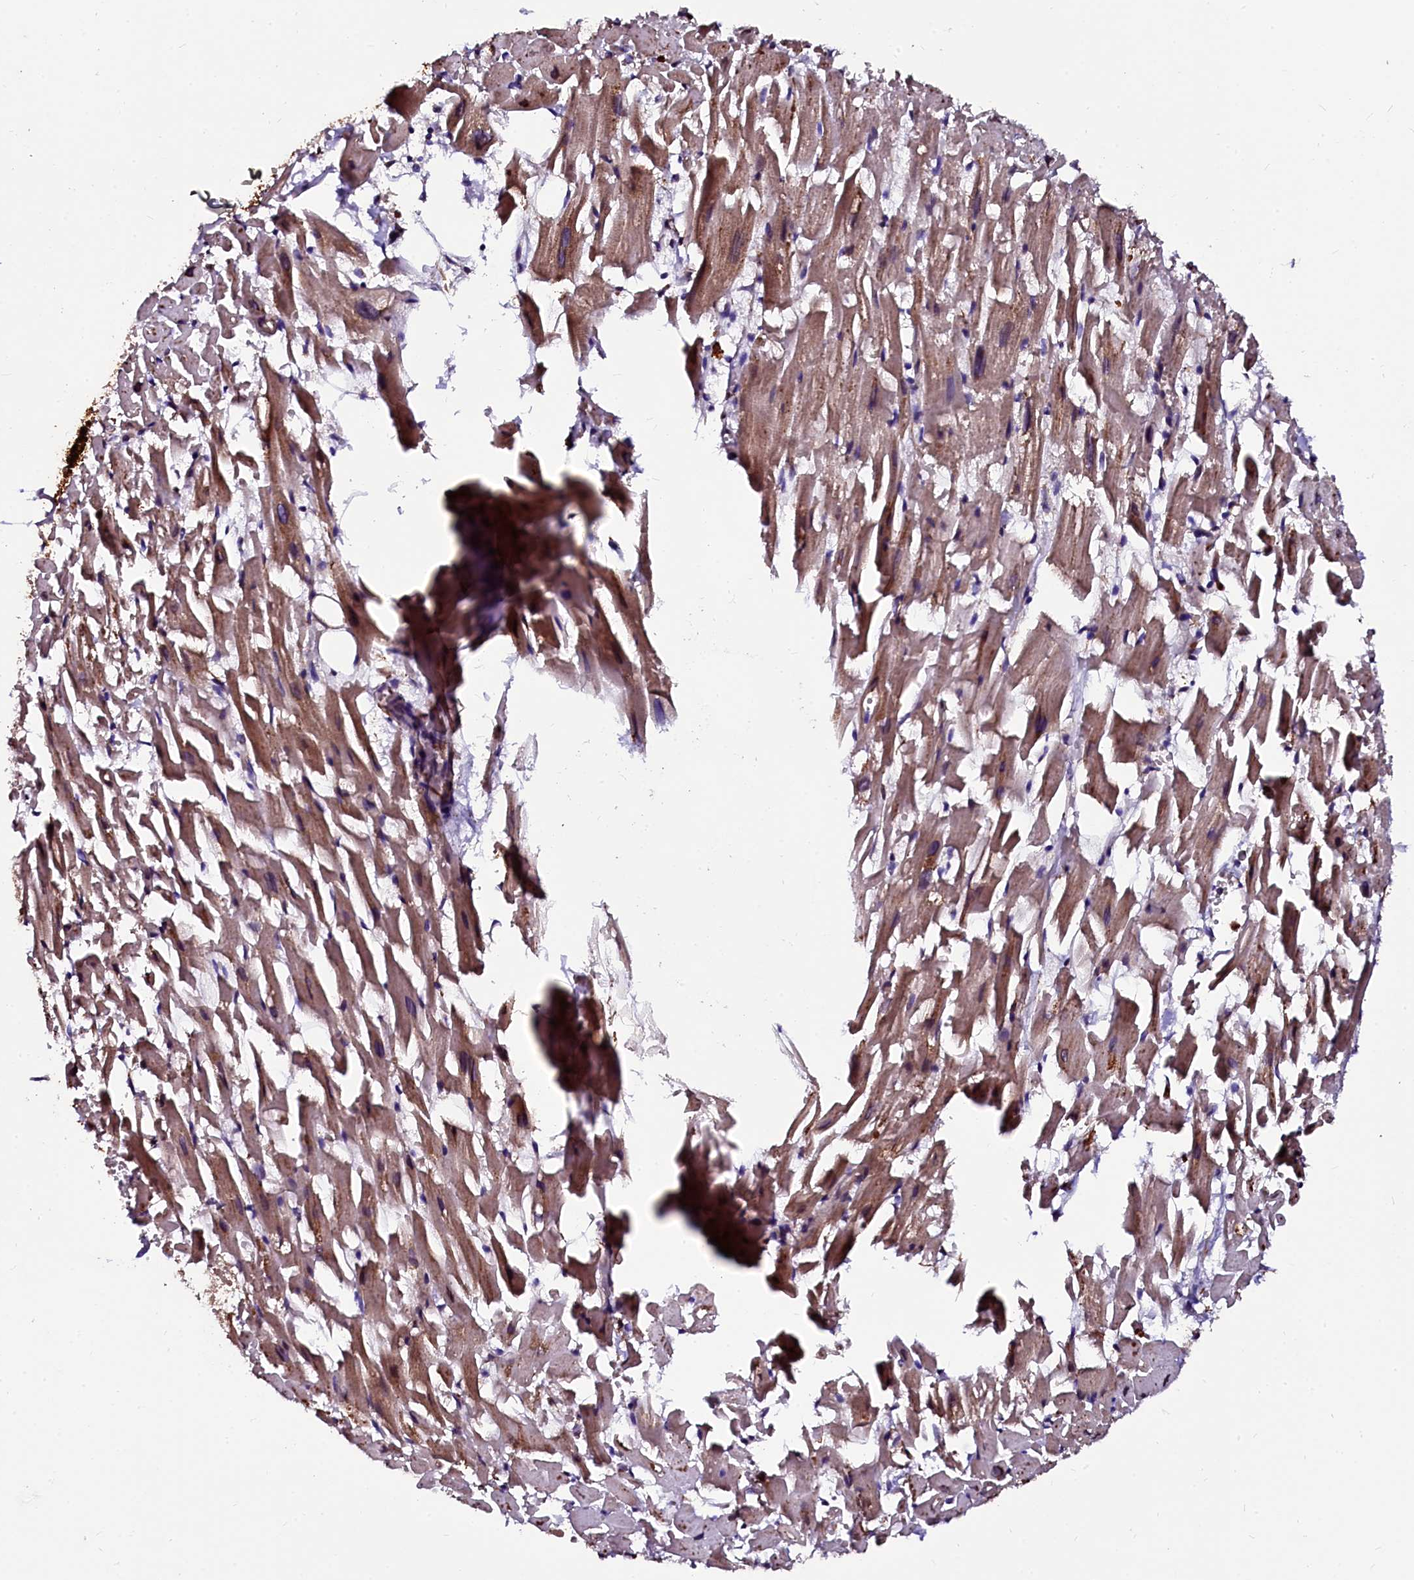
{"staining": {"intensity": "moderate", "quantity": ">75%", "location": "cytoplasmic/membranous"}, "tissue": "heart muscle", "cell_type": "Cardiomyocytes", "image_type": "normal", "snomed": [{"axis": "morphology", "description": "Normal tissue, NOS"}, {"axis": "topography", "description": "Heart"}], "caption": "Immunohistochemistry (IHC) (DAB) staining of normal heart muscle demonstrates moderate cytoplasmic/membranous protein staining in approximately >75% of cardiomyocytes.", "gene": "N4BP1", "patient": {"sex": "female", "age": 64}}